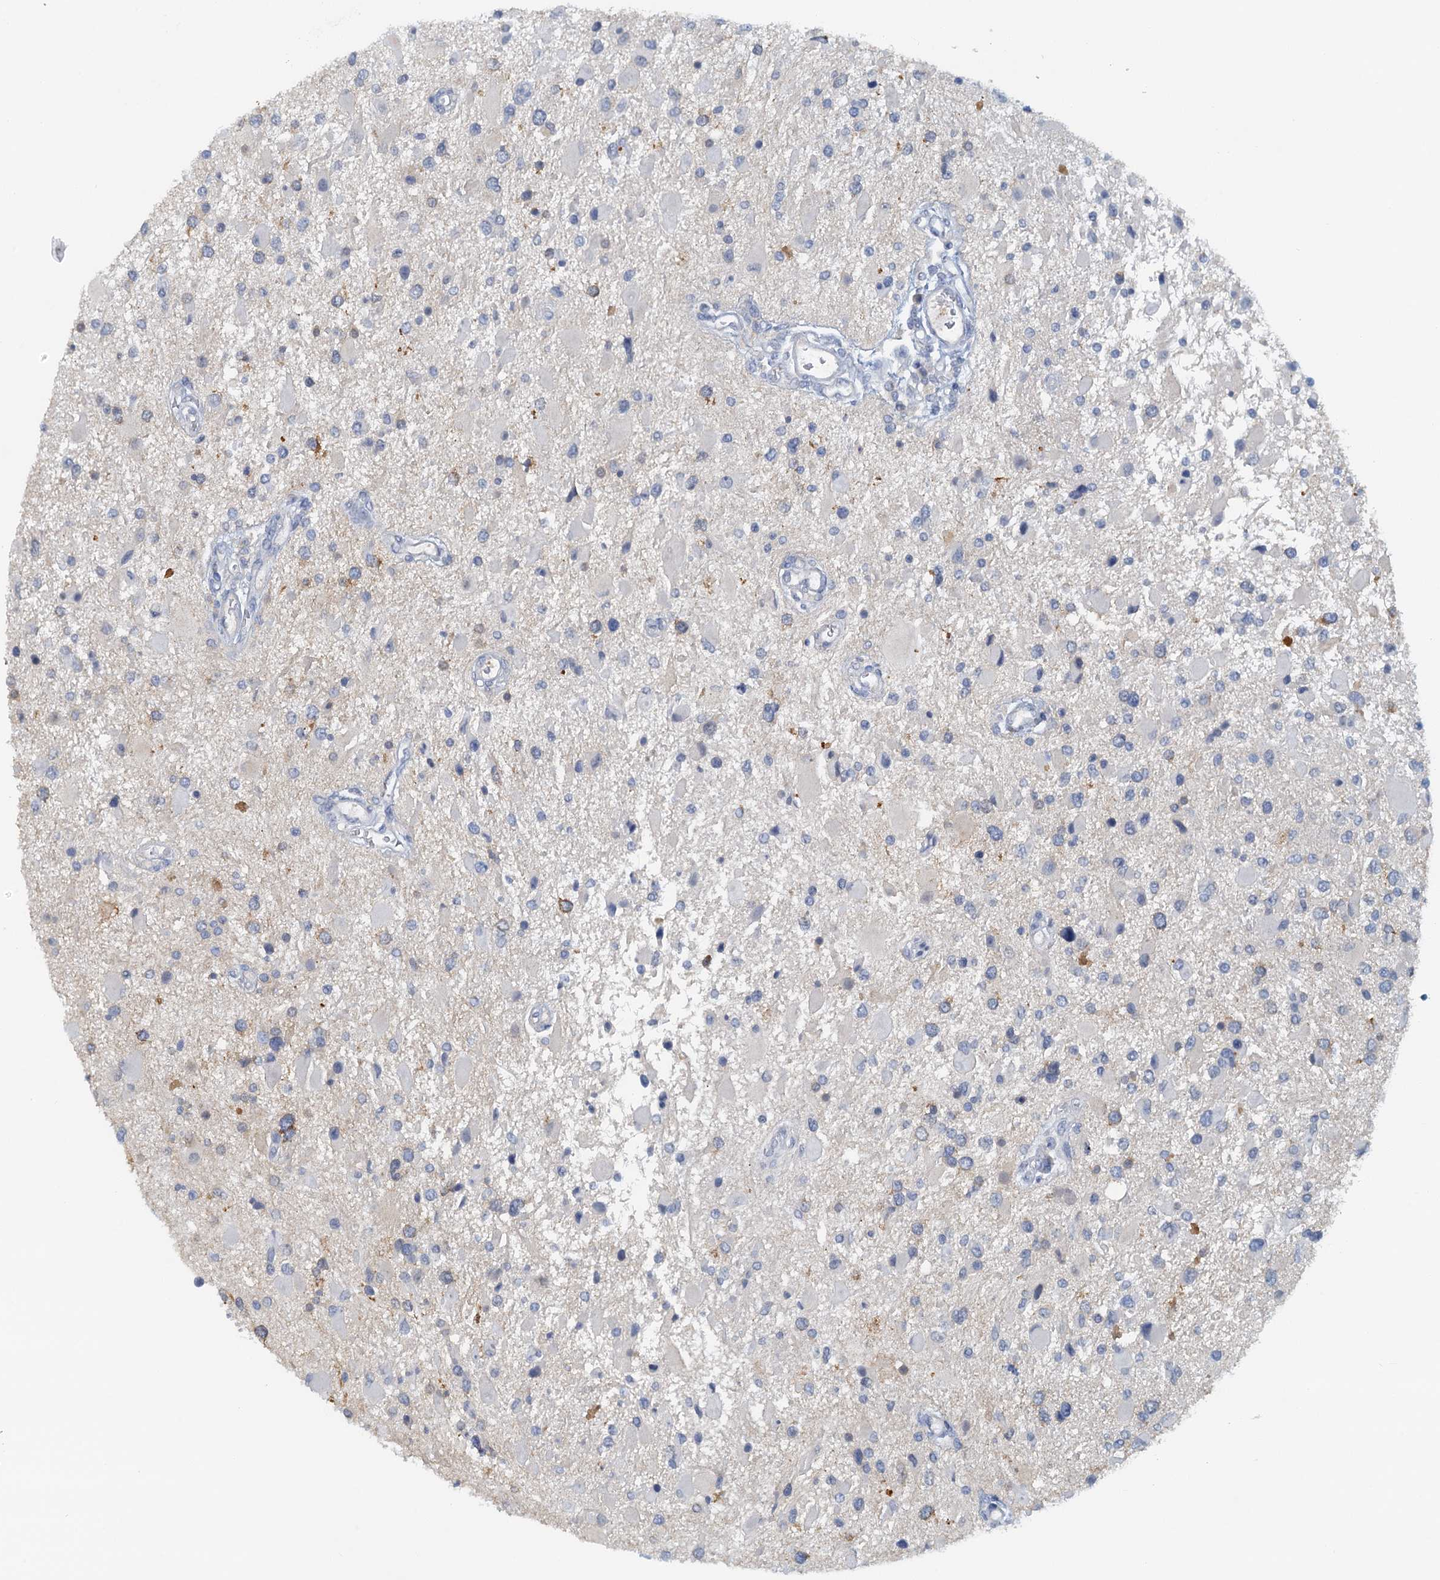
{"staining": {"intensity": "negative", "quantity": "none", "location": "none"}, "tissue": "glioma", "cell_type": "Tumor cells", "image_type": "cancer", "snomed": [{"axis": "morphology", "description": "Glioma, malignant, High grade"}, {"axis": "topography", "description": "Brain"}], "caption": "High magnification brightfield microscopy of glioma stained with DAB (brown) and counterstained with hematoxylin (blue): tumor cells show no significant positivity.", "gene": "DTD1", "patient": {"sex": "male", "age": 53}}